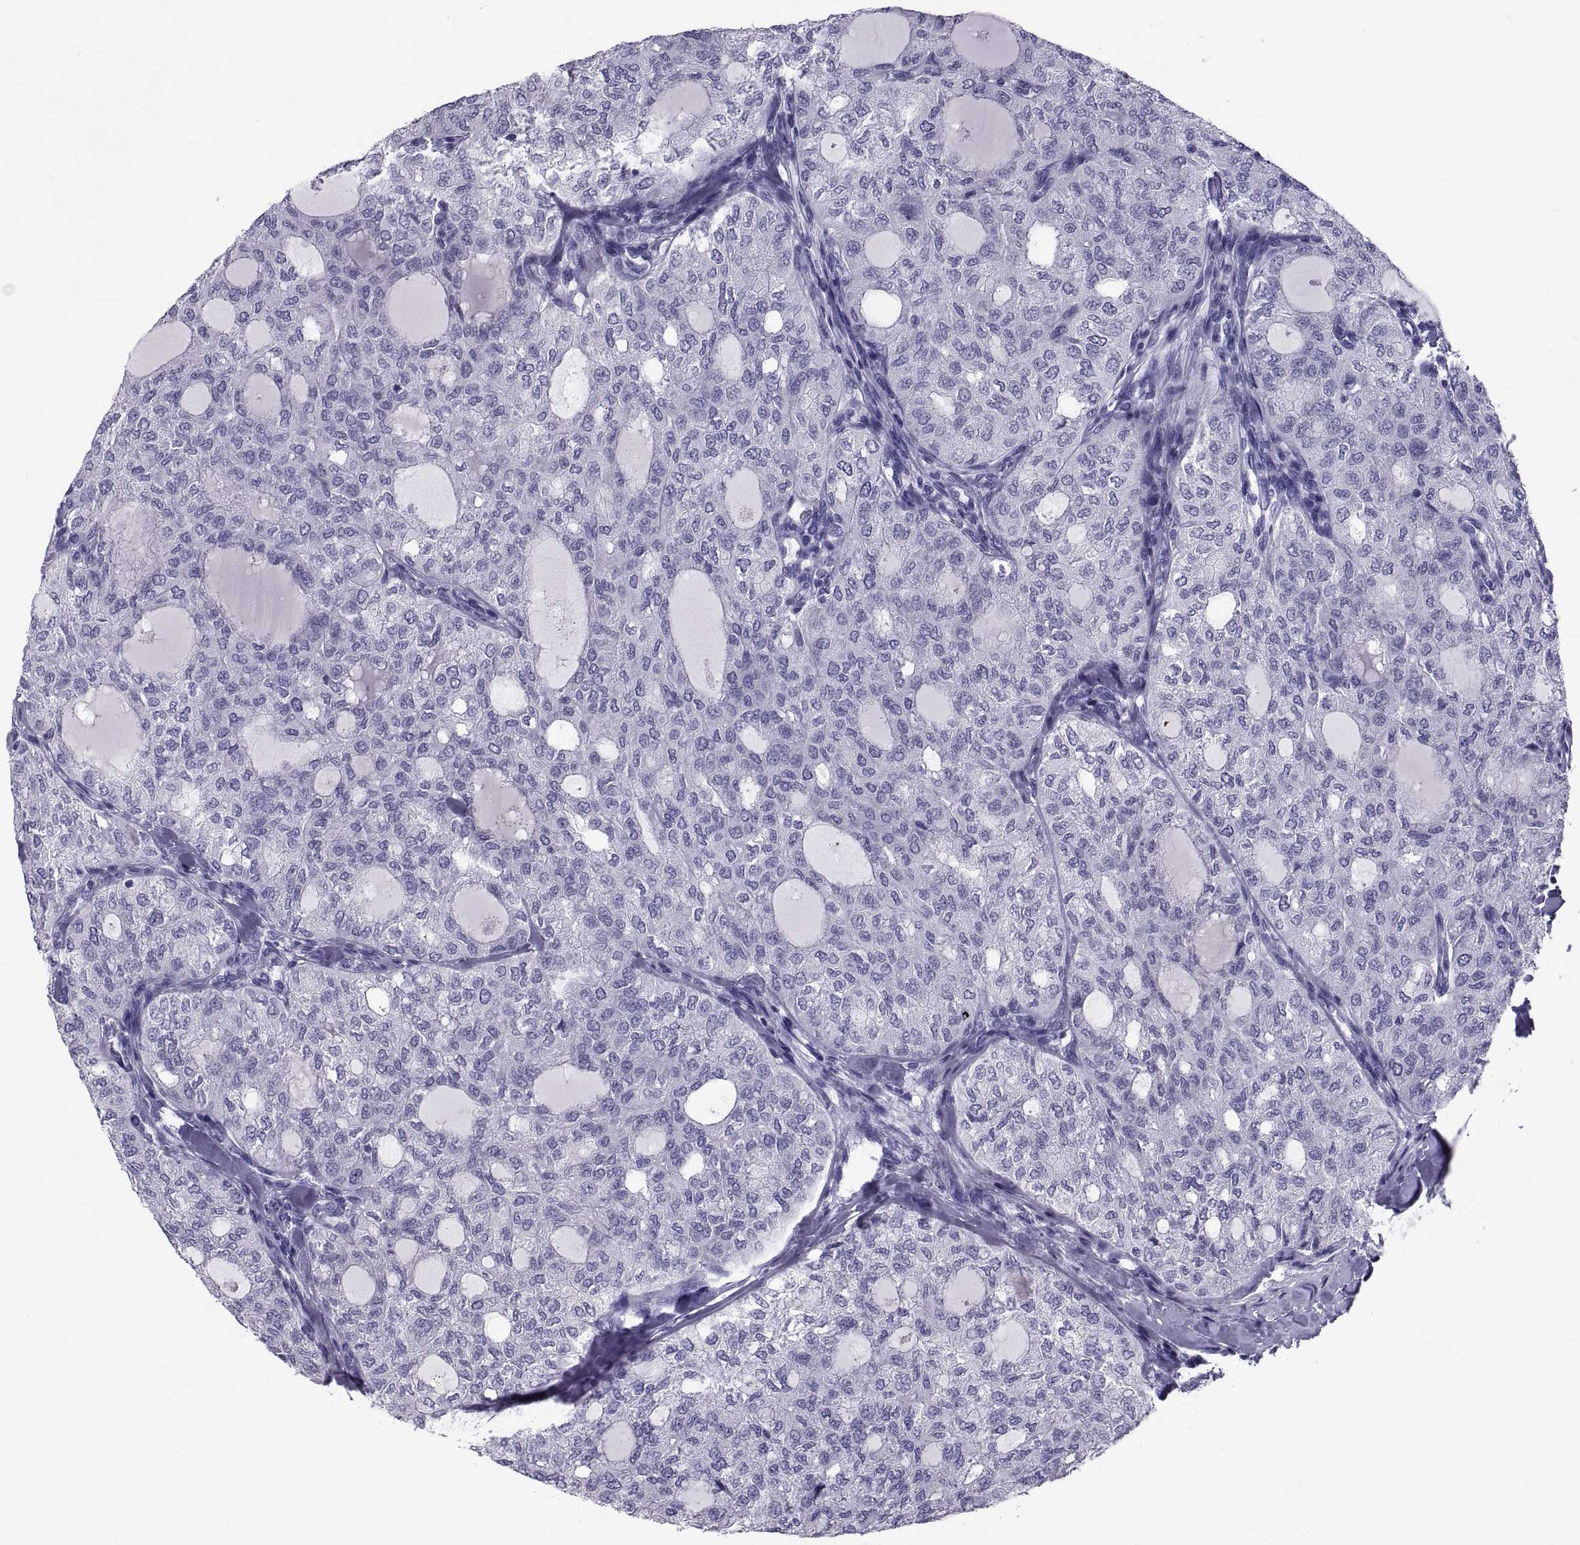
{"staining": {"intensity": "negative", "quantity": "none", "location": "none"}, "tissue": "thyroid cancer", "cell_type": "Tumor cells", "image_type": "cancer", "snomed": [{"axis": "morphology", "description": "Follicular adenoma carcinoma, NOS"}, {"axis": "topography", "description": "Thyroid gland"}], "caption": "A histopathology image of human thyroid cancer is negative for staining in tumor cells.", "gene": "DEFB129", "patient": {"sex": "male", "age": 75}}